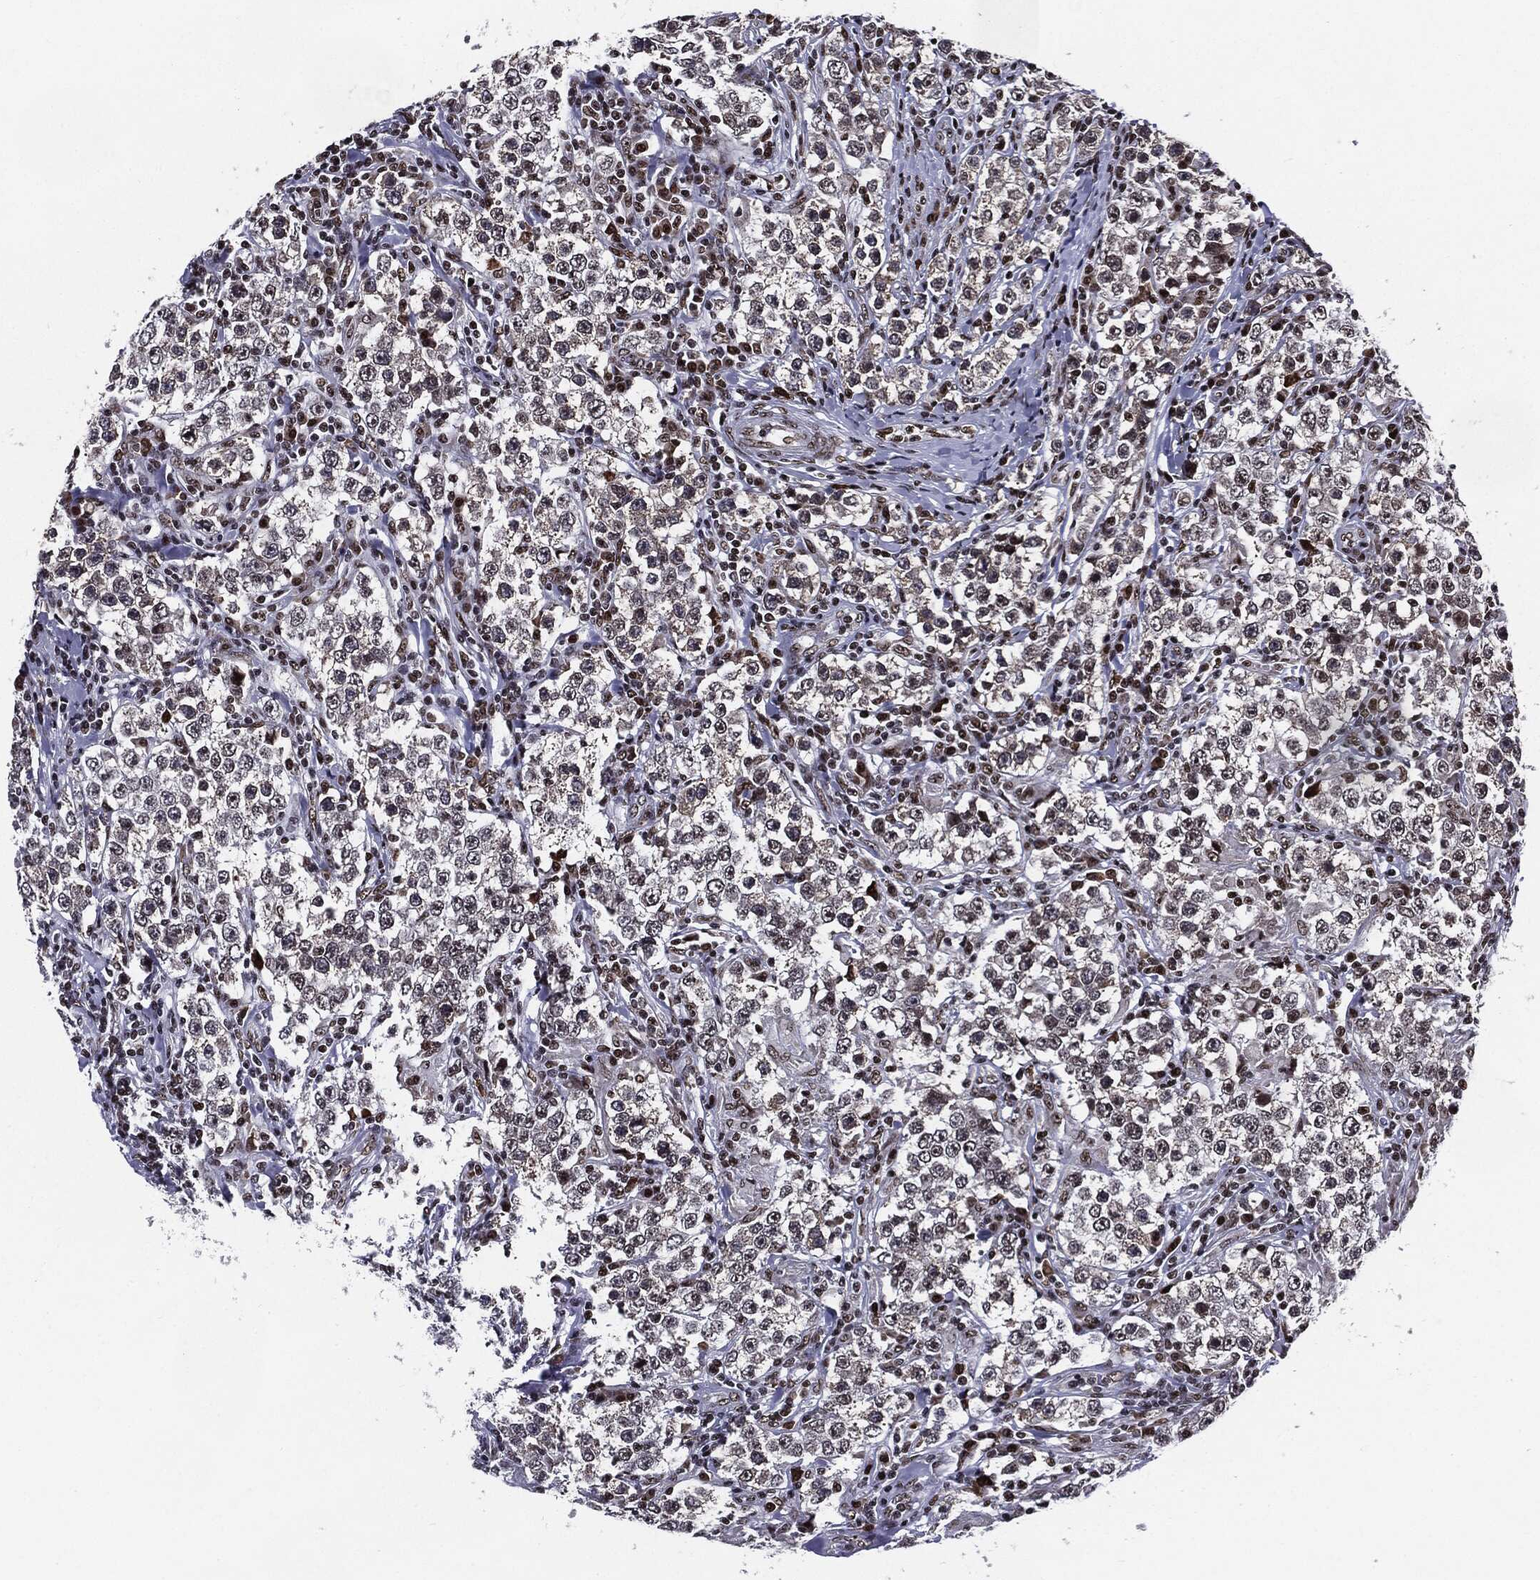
{"staining": {"intensity": "moderate", "quantity": ">75%", "location": "nuclear"}, "tissue": "testis cancer", "cell_type": "Tumor cells", "image_type": "cancer", "snomed": [{"axis": "morphology", "description": "Seminoma, NOS"}, {"axis": "morphology", "description": "Carcinoma, Embryonal, NOS"}, {"axis": "topography", "description": "Testis"}], "caption": "Brown immunohistochemical staining in human testis cancer (embryonal carcinoma) demonstrates moderate nuclear expression in about >75% of tumor cells.", "gene": "ZFP91", "patient": {"sex": "male", "age": 41}}